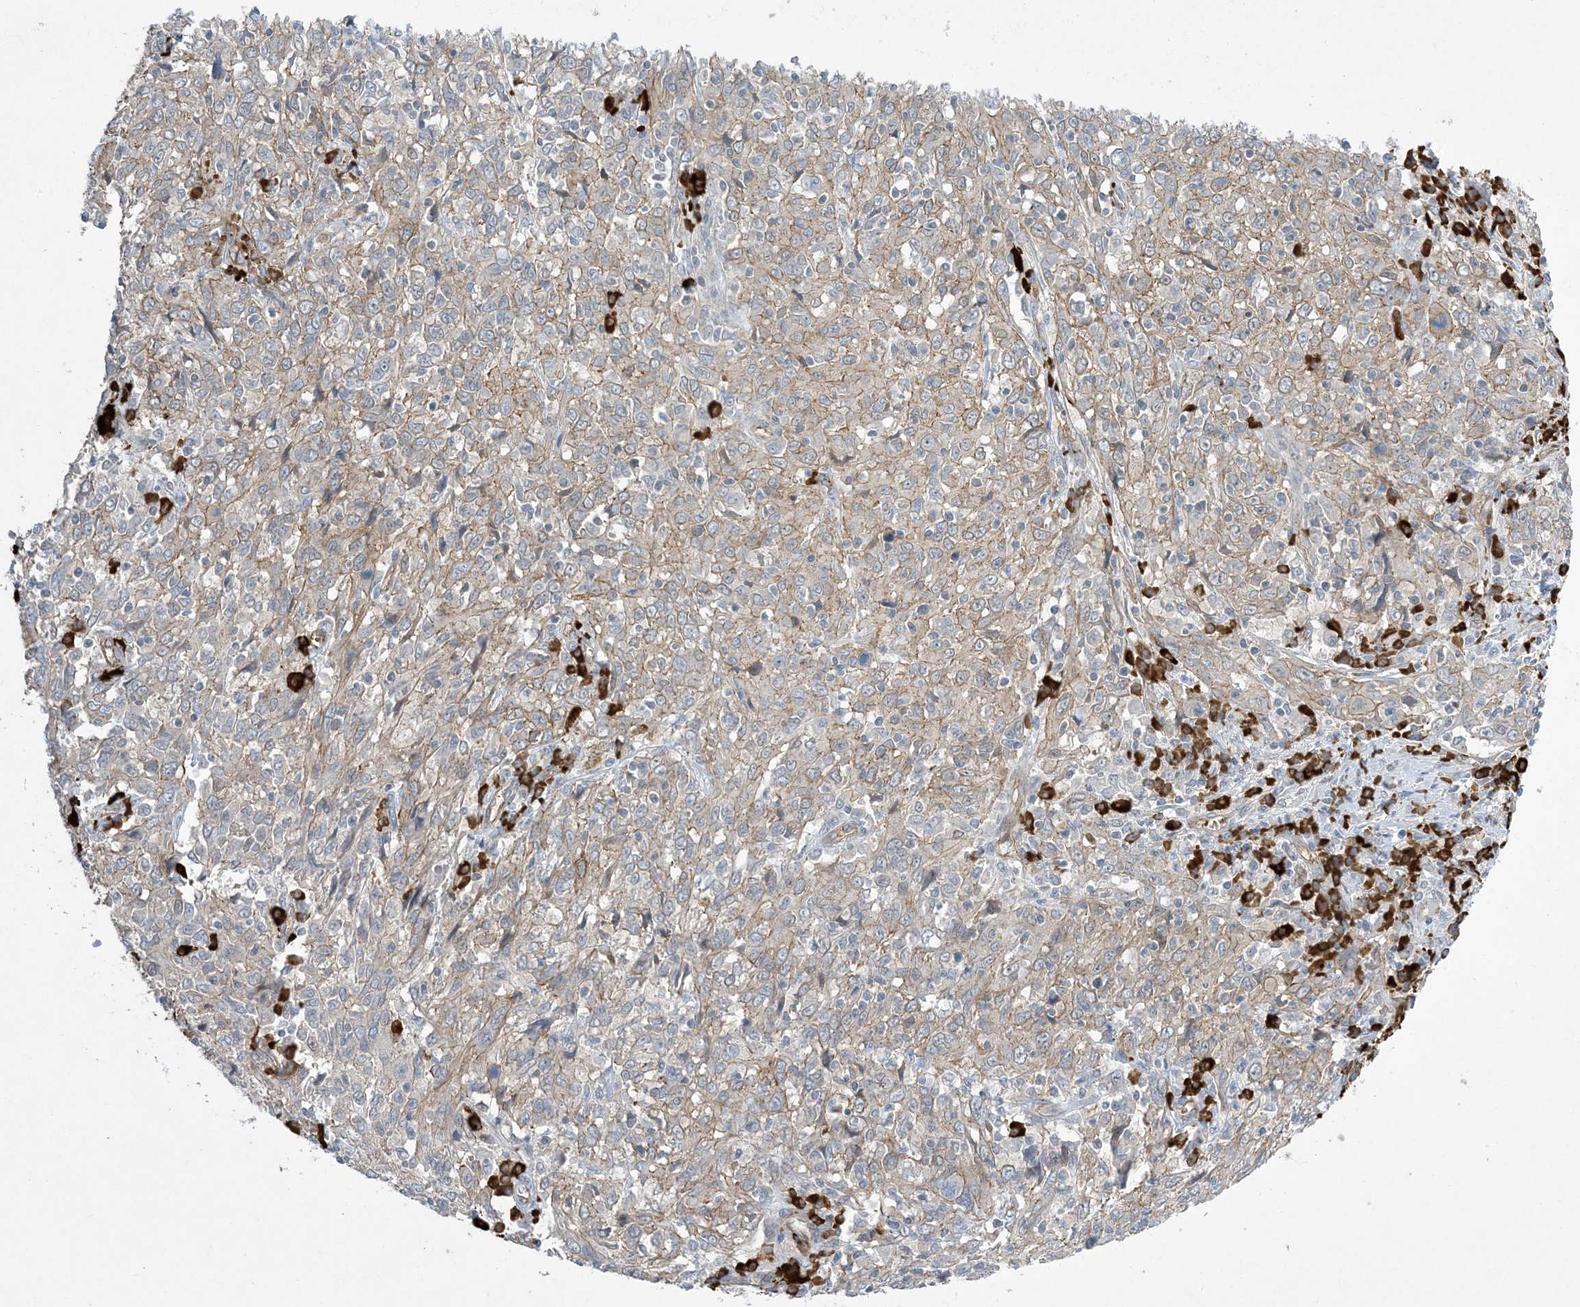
{"staining": {"intensity": "weak", "quantity": "25%-75%", "location": "cytoplasmic/membranous"}, "tissue": "cervical cancer", "cell_type": "Tumor cells", "image_type": "cancer", "snomed": [{"axis": "morphology", "description": "Squamous cell carcinoma, NOS"}, {"axis": "topography", "description": "Cervix"}], "caption": "IHC staining of cervical cancer (squamous cell carcinoma), which exhibits low levels of weak cytoplasmic/membranous positivity in approximately 25%-75% of tumor cells indicating weak cytoplasmic/membranous protein expression. The staining was performed using DAB (3,3'-diaminobenzidine) (brown) for protein detection and nuclei were counterstained in hematoxylin (blue).", "gene": "AOC1", "patient": {"sex": "female", "age": 46}}